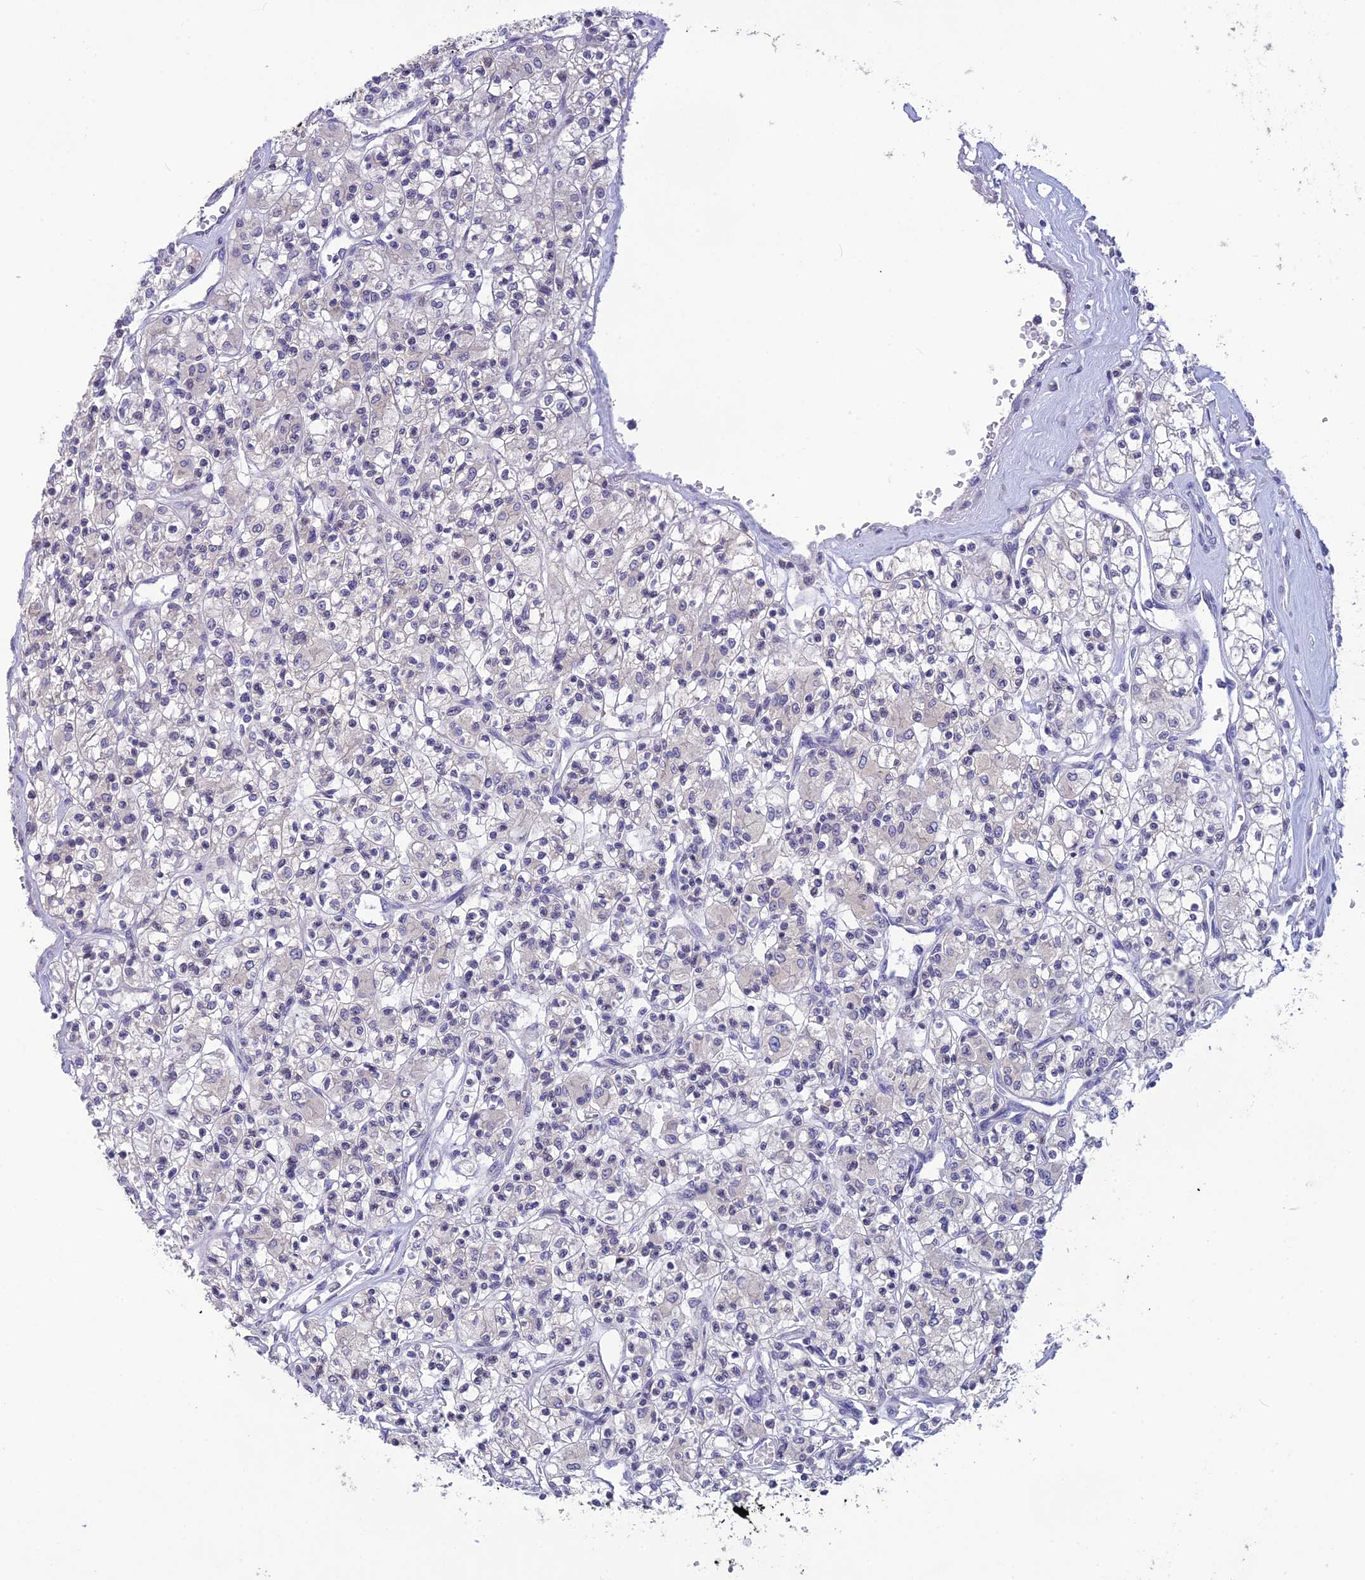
{"staining": {"intensity": "negative", "quantity": "none", "location": "none"}, "tissue": "renal cancer", "cell_type": "Tumor cells", "image_type": "cancer", "snomed": [{"axis": "morphology", "description": "Adenocarcinoma, NOS"}, {"axis": "topography", "description": "Kidney"}], "caption": "An image of adenocarcinoma (renal) stained for a protein demonstrates no brown staining in tumor cells.", "gene": "TMEM134", "patient": {"sex": "female", "age": 59}}